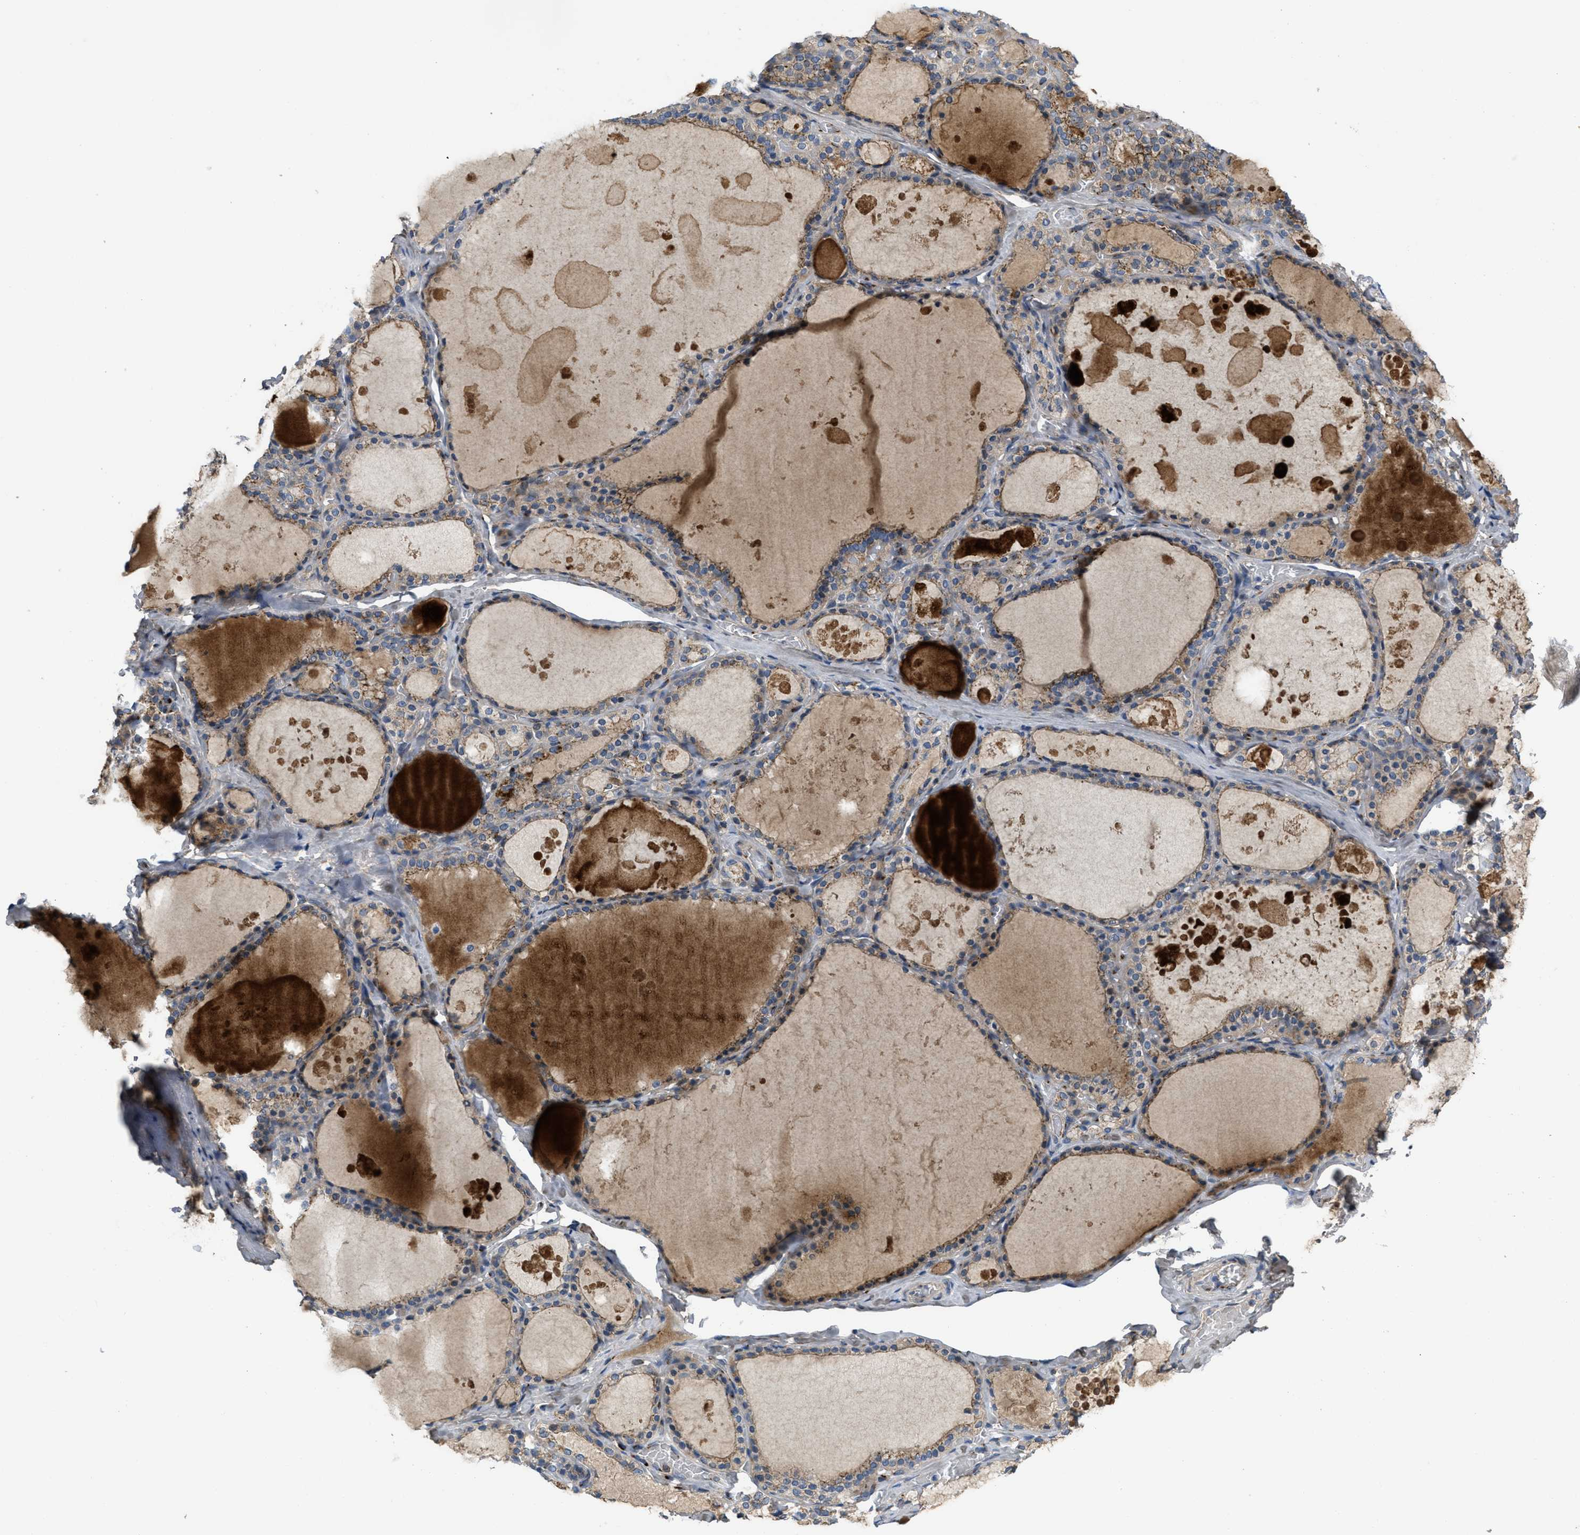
{"staining": {"intensity": "moderate", "quantity": ">75%", "location": "cytoplasmic/membranous"}, "tissue": "thyroid gland", "cell_type": "Glandular cells", "image_type": "normal", "snomed": [{"axis": "morphology", "description": "Normal tissue, NOS"}, {"axis": "topography", "description": "Thyroid gland"}], "caption": "This image demonstrates immunohistochemistry (IHC) staining of normal thyroid gland, with medium moderate cytoplasmic/membranous expression in approximately >75% of glandular cells.", "gene": "ZNF70", "patient": {"sex": "male", "age": 56}}